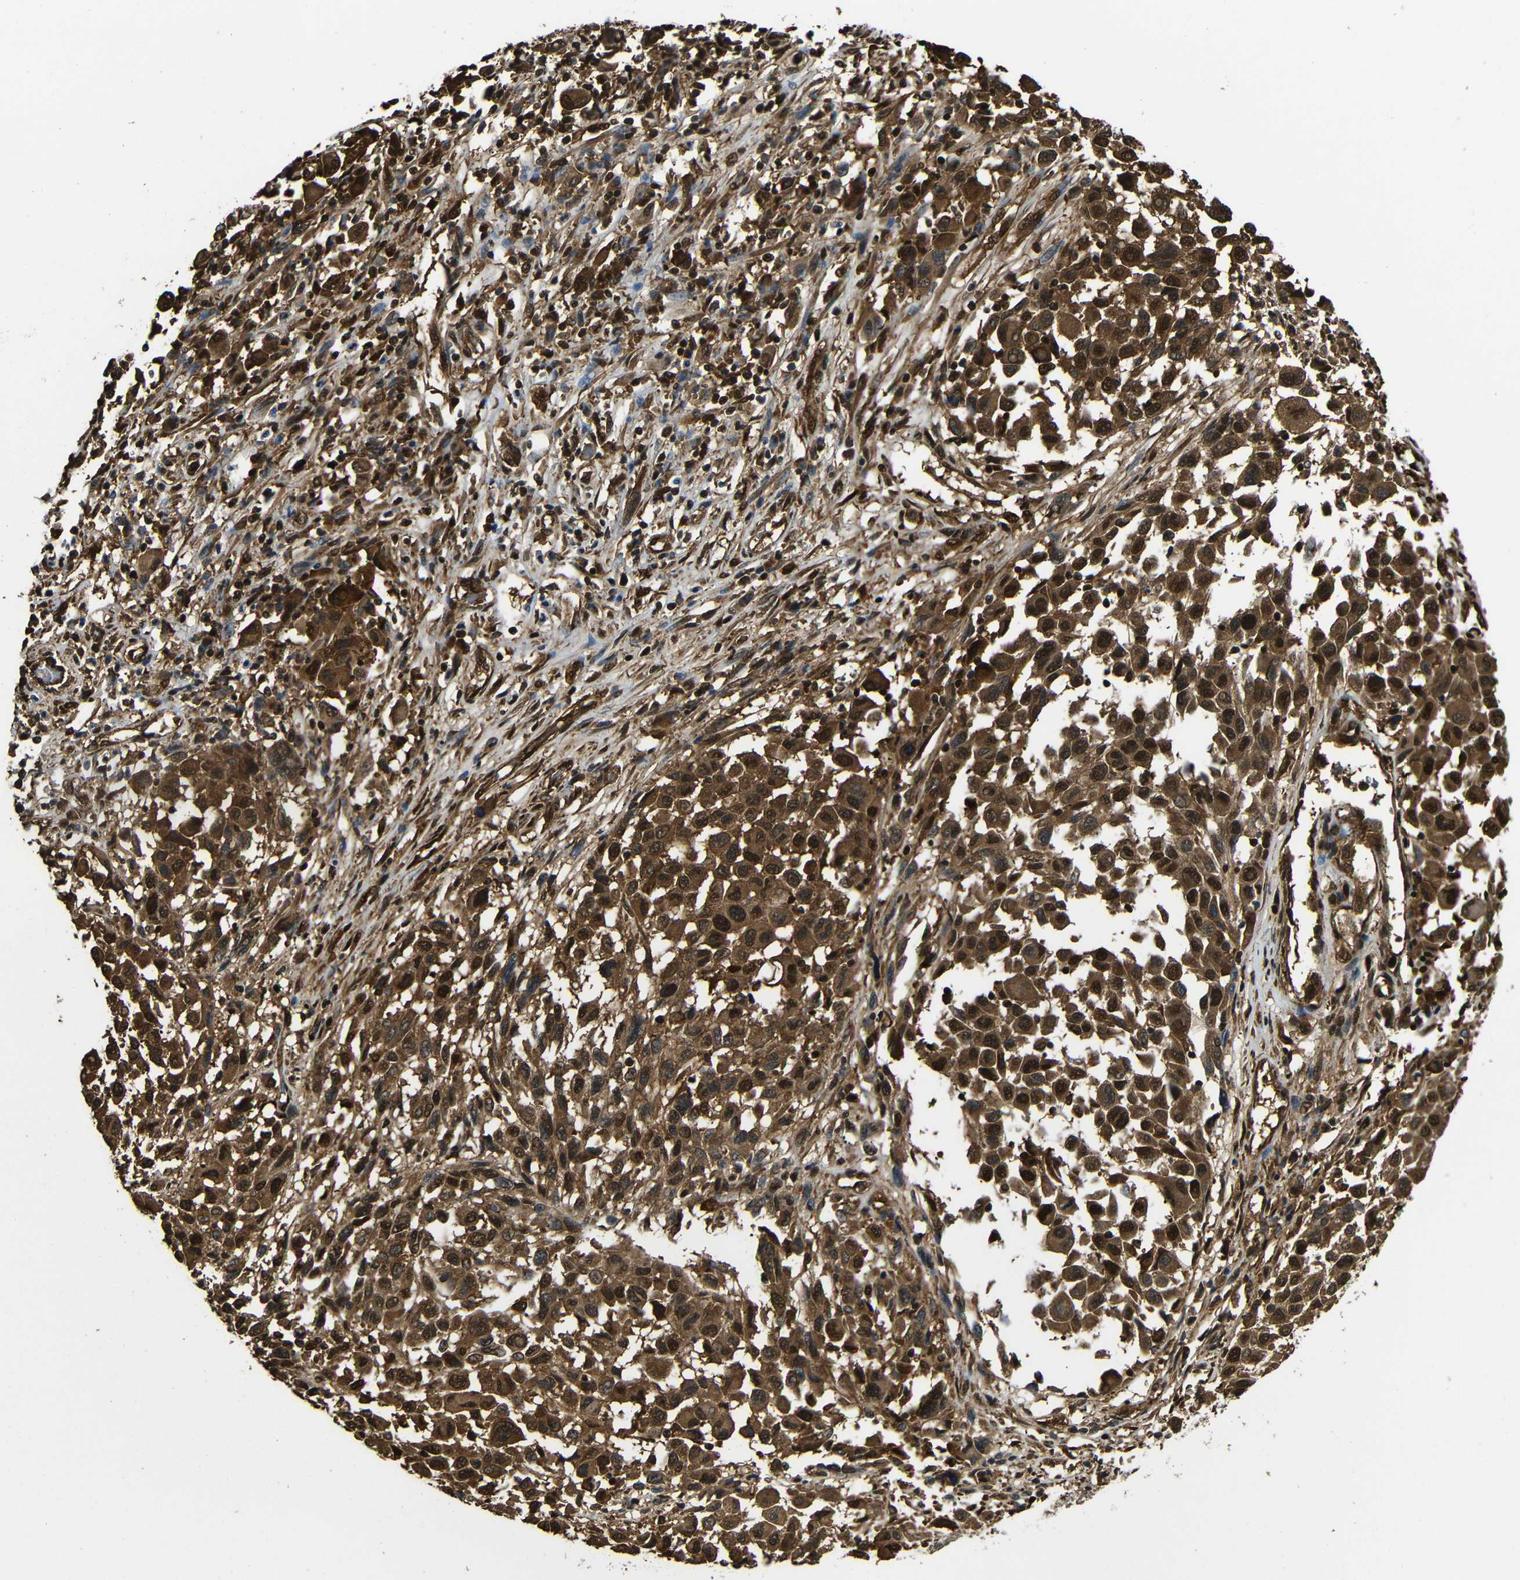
{"staining": {"intensity": "strong", "quantity": ">75%", "location": "cytoplasmic/membranous,nuclear"}, "tissue": "melanoma", "cell_type": "Tumor cells", "image_type": "cancer", "snomed": [{"axis": "morphology", "description": "Malignant melanoma, Metastatic site"}, {"axis": "topography", "description": "Lymph node"}], "caption": "A brown stain labels strong cytoplasmic/membranous and nuclear positivity of a protein in human malignant melanoma (metastatic site) tumor cells. The protein of interest is shown in brown color, while the nuclei are stained blue.", "gene": "VCP", "patient": {"sex": "male", "age": 61}}